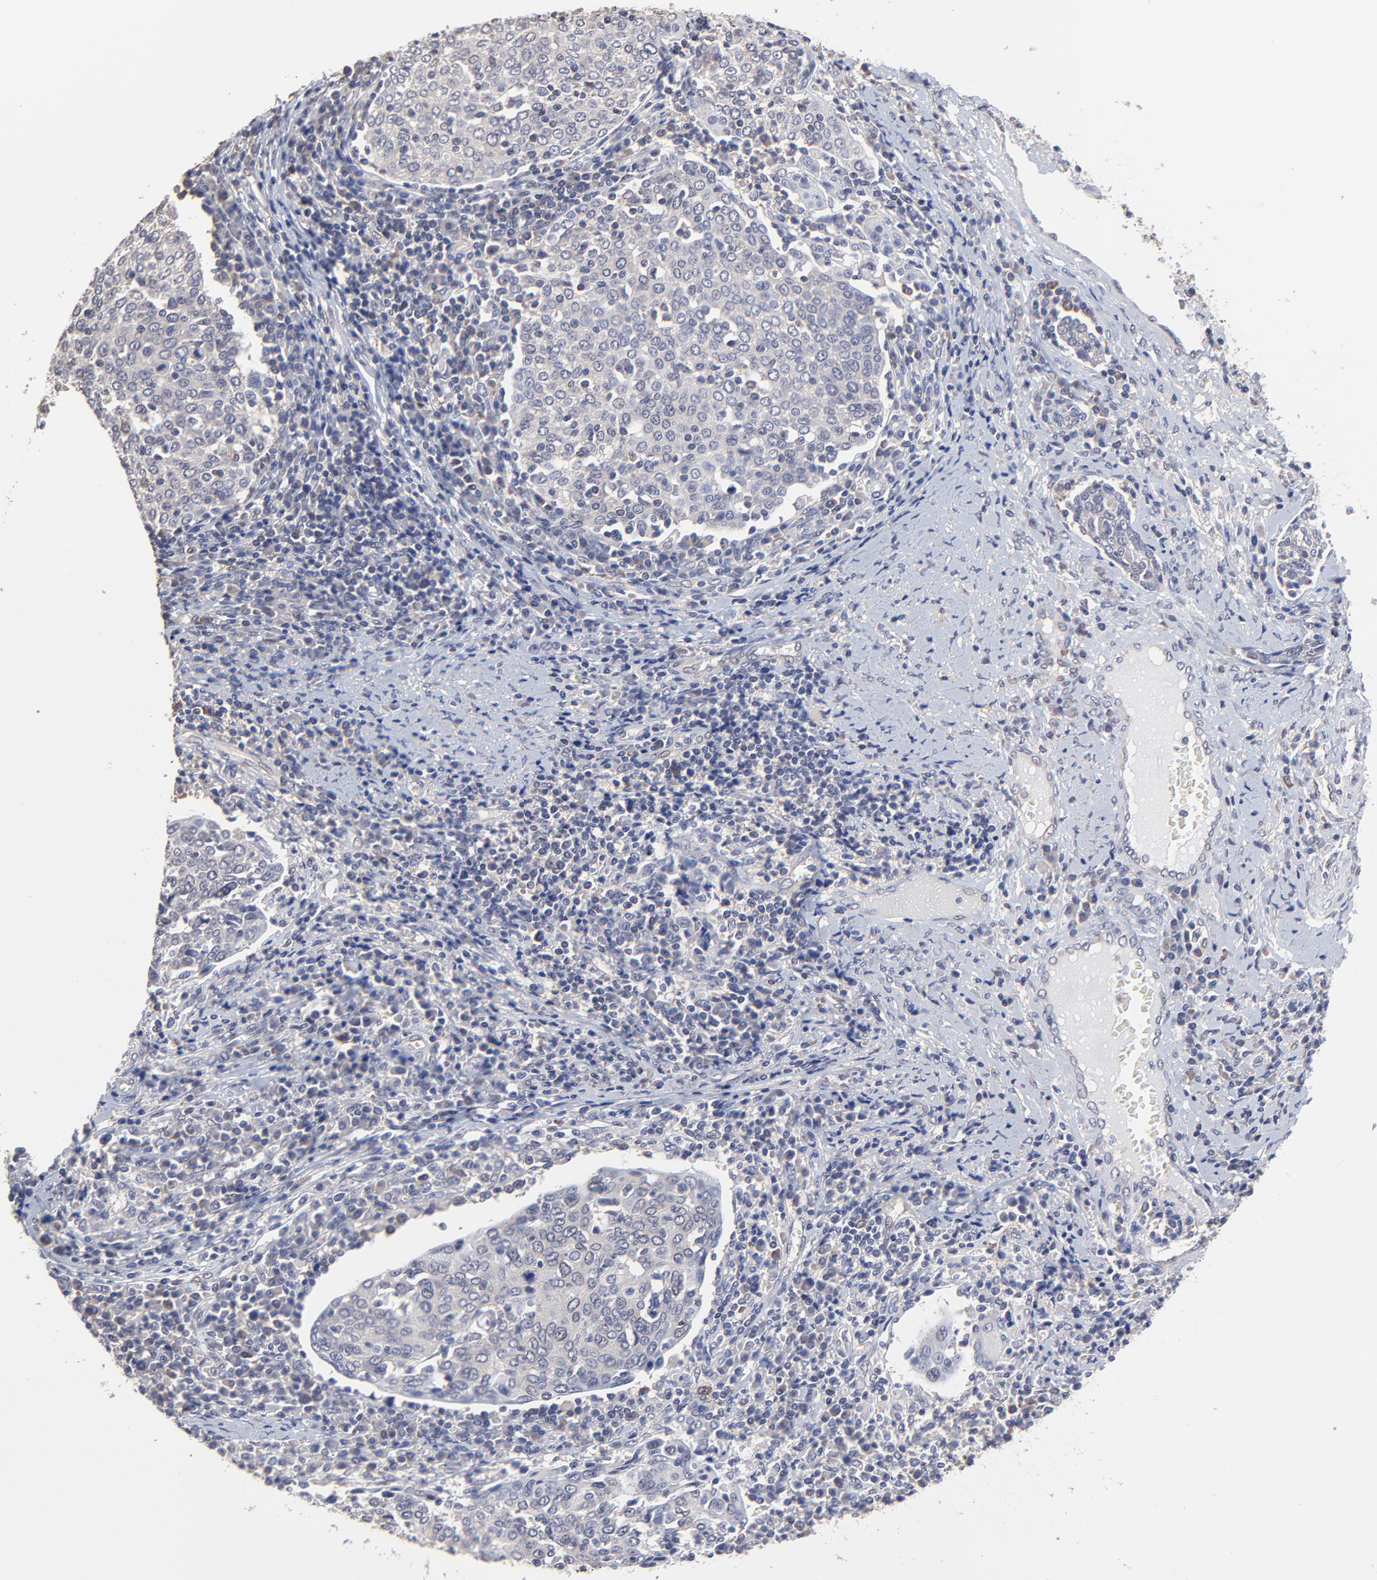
{"staining": {"intensity": "negative", "quantity": "none", "location": "none"}, "tissue": "cervical cancer", "cell_type": "Tumor cells", "image_type": "cancer", "snomed": [{"axis": "morphology", "description": "Squamous cell carcinoma, NOS"}, {"axis": "topography", "description": "Cervix"}], "caption": "This is an immunohistochemistry (IHC) micrograph of cervical squamous cell carcinoma. There is no expression in tumor cells.", "gene": "CCT2", "patient": {"sex": "female", "age": 40}}